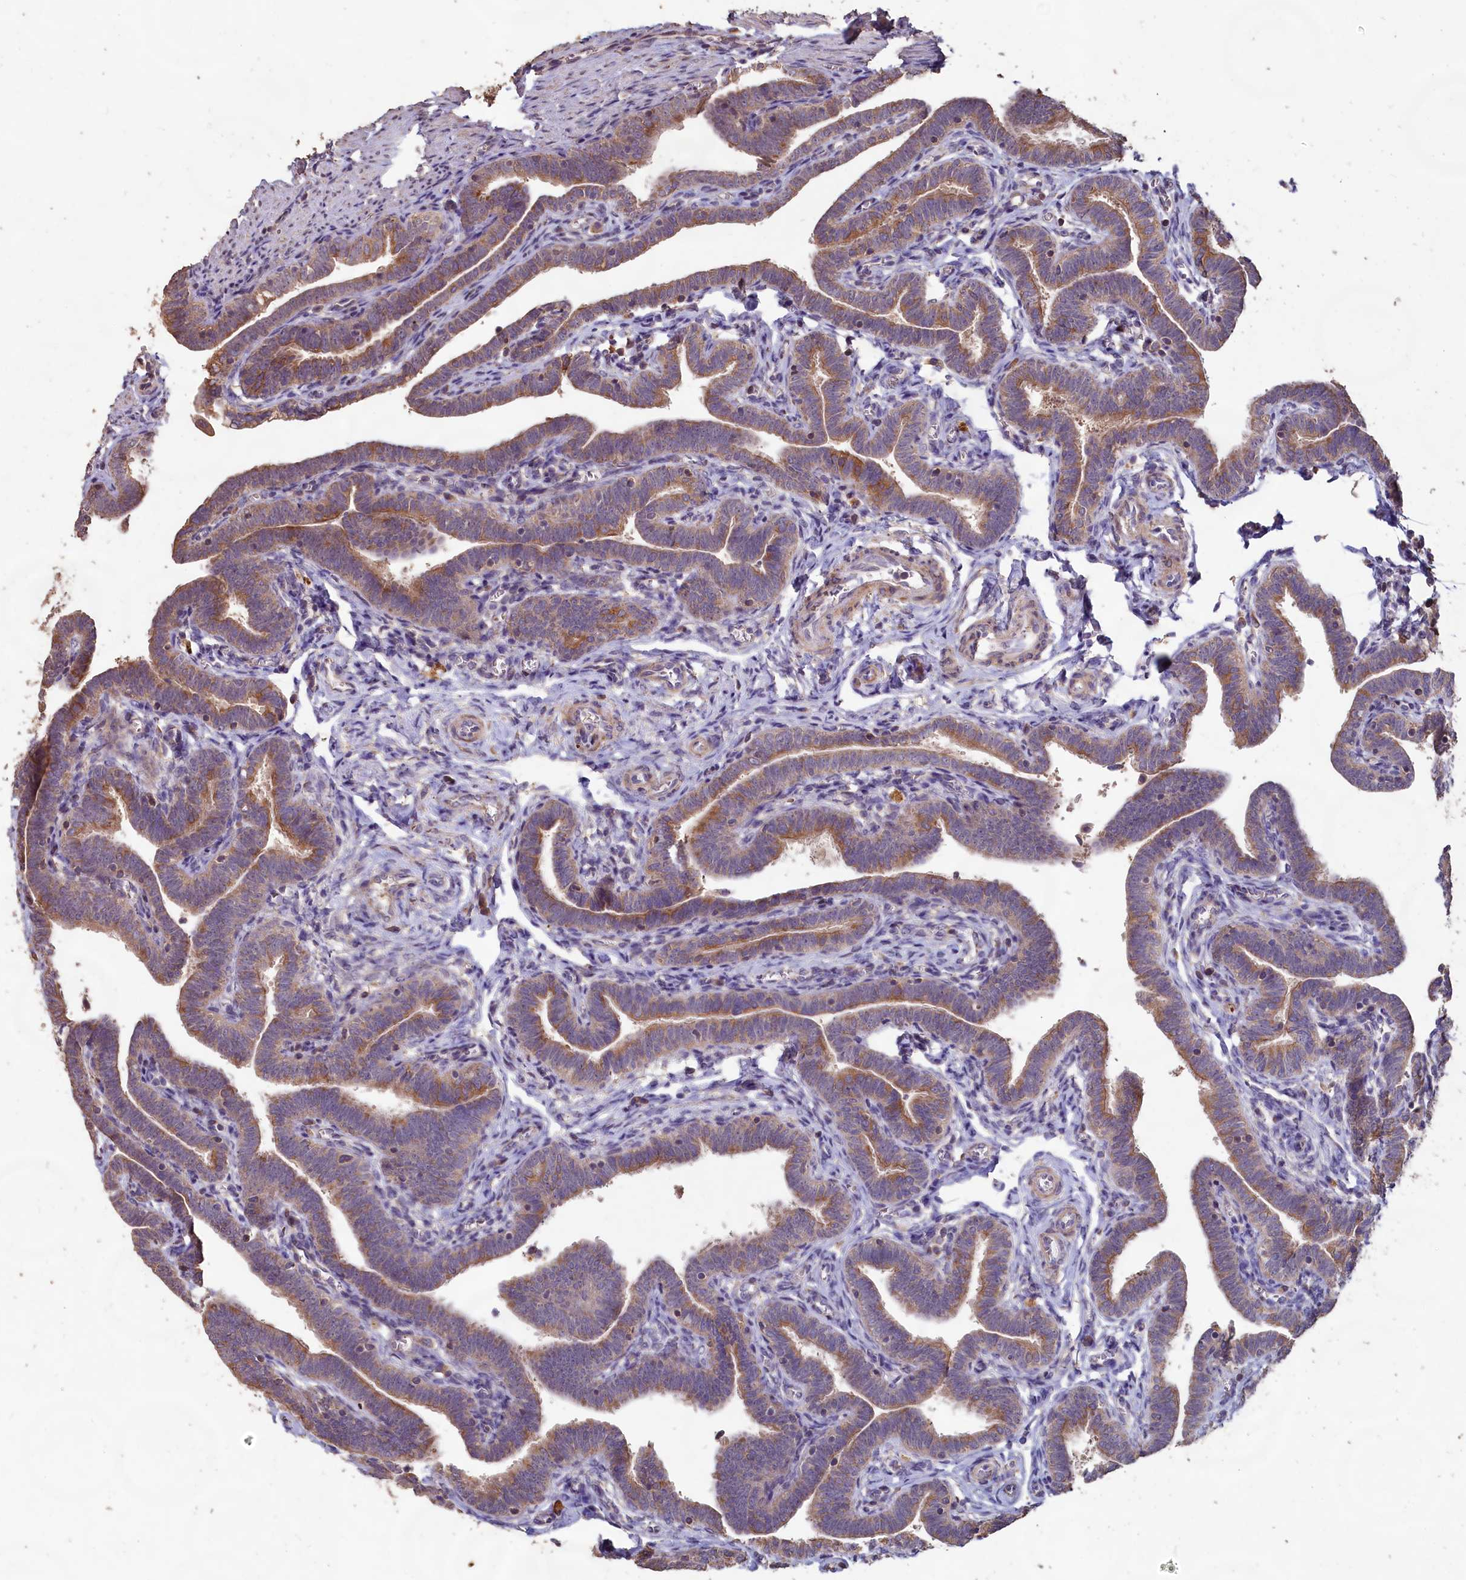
{"staining": {"intensity": "moderate", "quantity": "25%-75%", "location": "cytoplasmic/membranous"}, "tissue": "fallopian tube", "cell_type": "Glandular cells", "image_type": "normal", "snomed": [{"axis": "morphology", "description": "Normal tissue, NOS"}, {"axis": "topography", "description": "Fallopian tube"}], "caption": "Benign fallopian tube was stained to show a protein in brown. There is medium levels of moderate cytoplasmic/membranous staining in approximately 25%-75% of glandular cells.", "gene": "FUNDC1", "patient": {"sex": "female", "age": 36}}